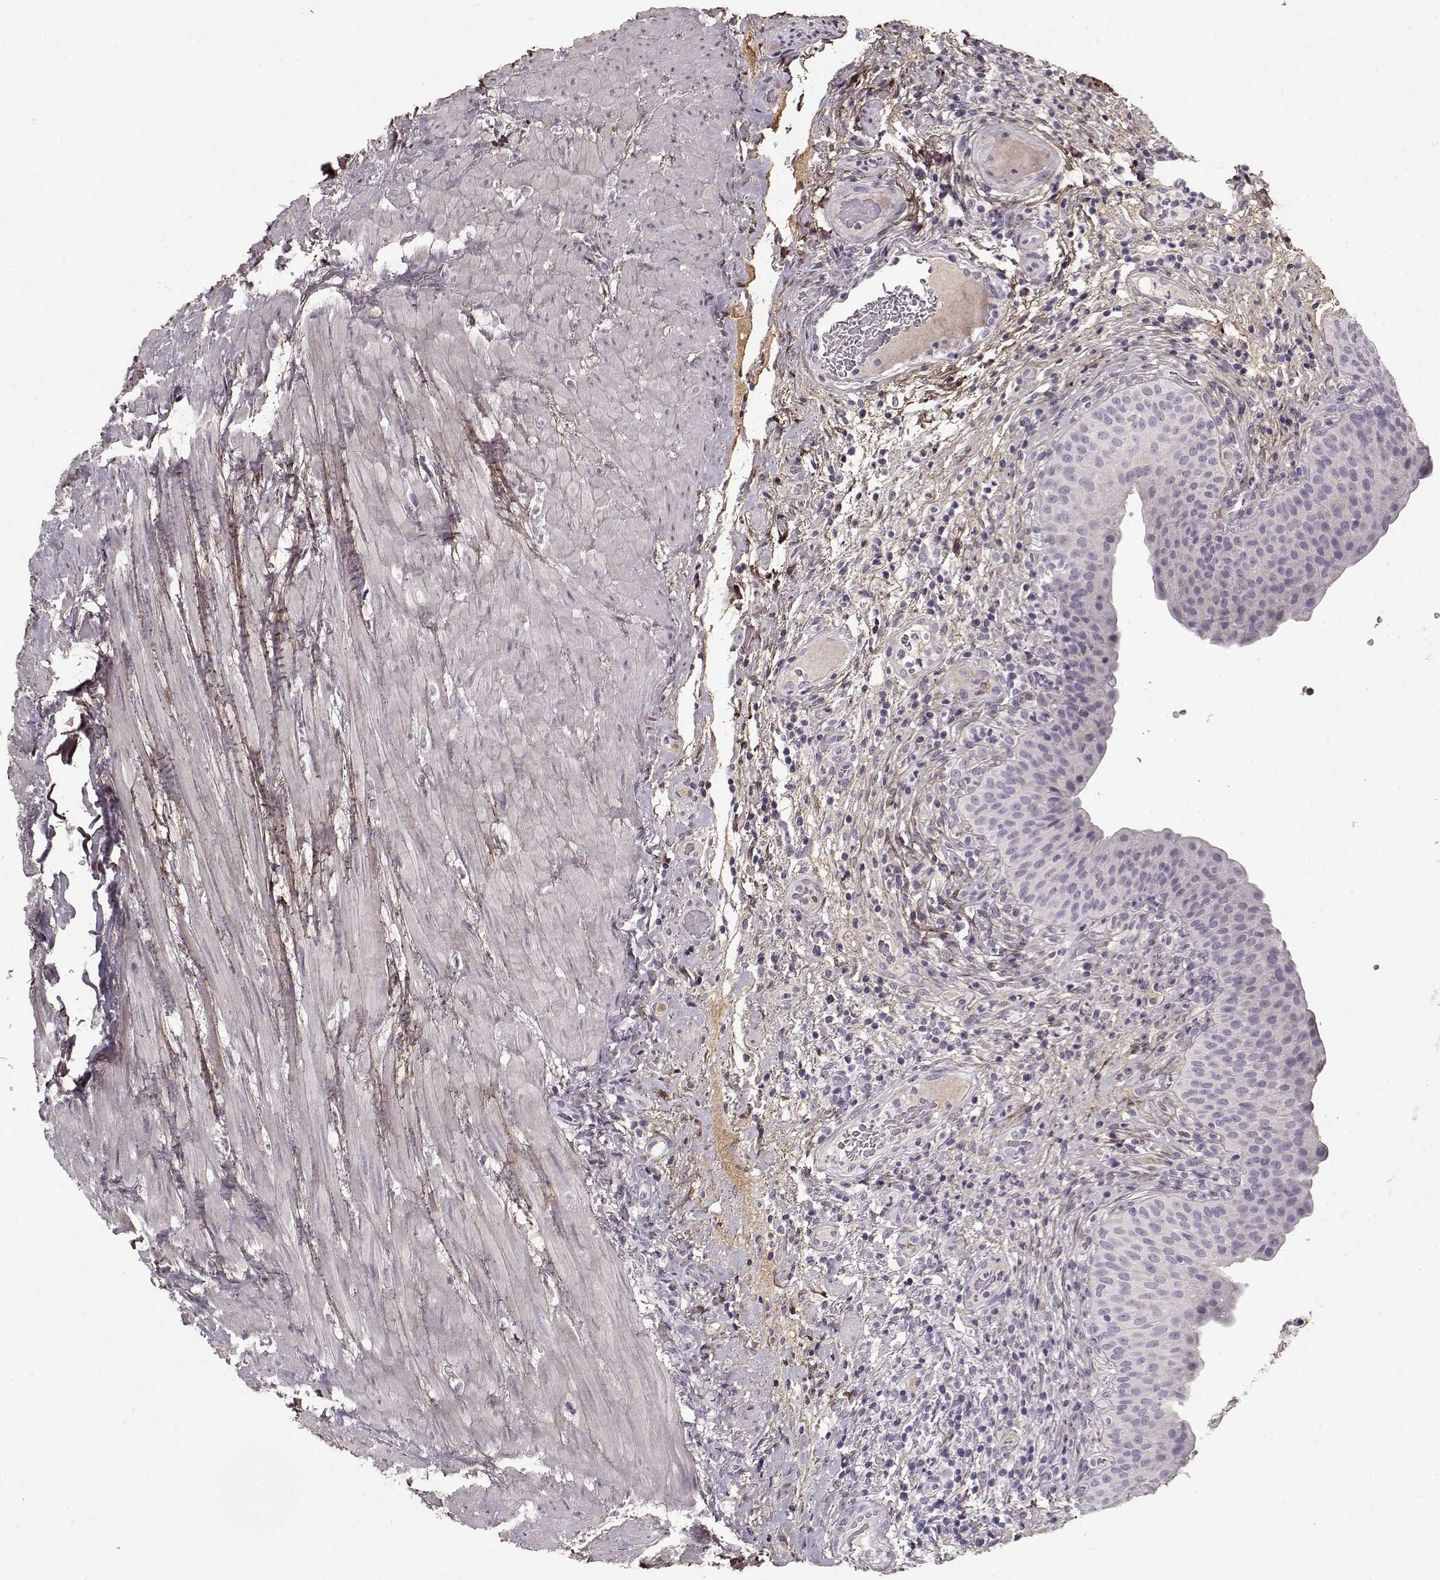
{"staining": {"intensity": "negative", "quantity": "none", "location": "none"}, "tissue": "urinary bladder", "cell_type": "Urothelial cells", "image_type": "normal", "snomed": [{"axis": "morphology", "description": "Normal tissue, NOS"}, {"axis": "topography", "description": "Urinary bladder"}], "caption": "Immunohistochemistry histopathology image of normal urinary bladder: urinary bladder stained with DAB (3,3'-diaminobenzidine) displays no significant protein positivity in urothelial cells.", "gene": "LUM", "patient": {"sex": "male", "age": 66}}